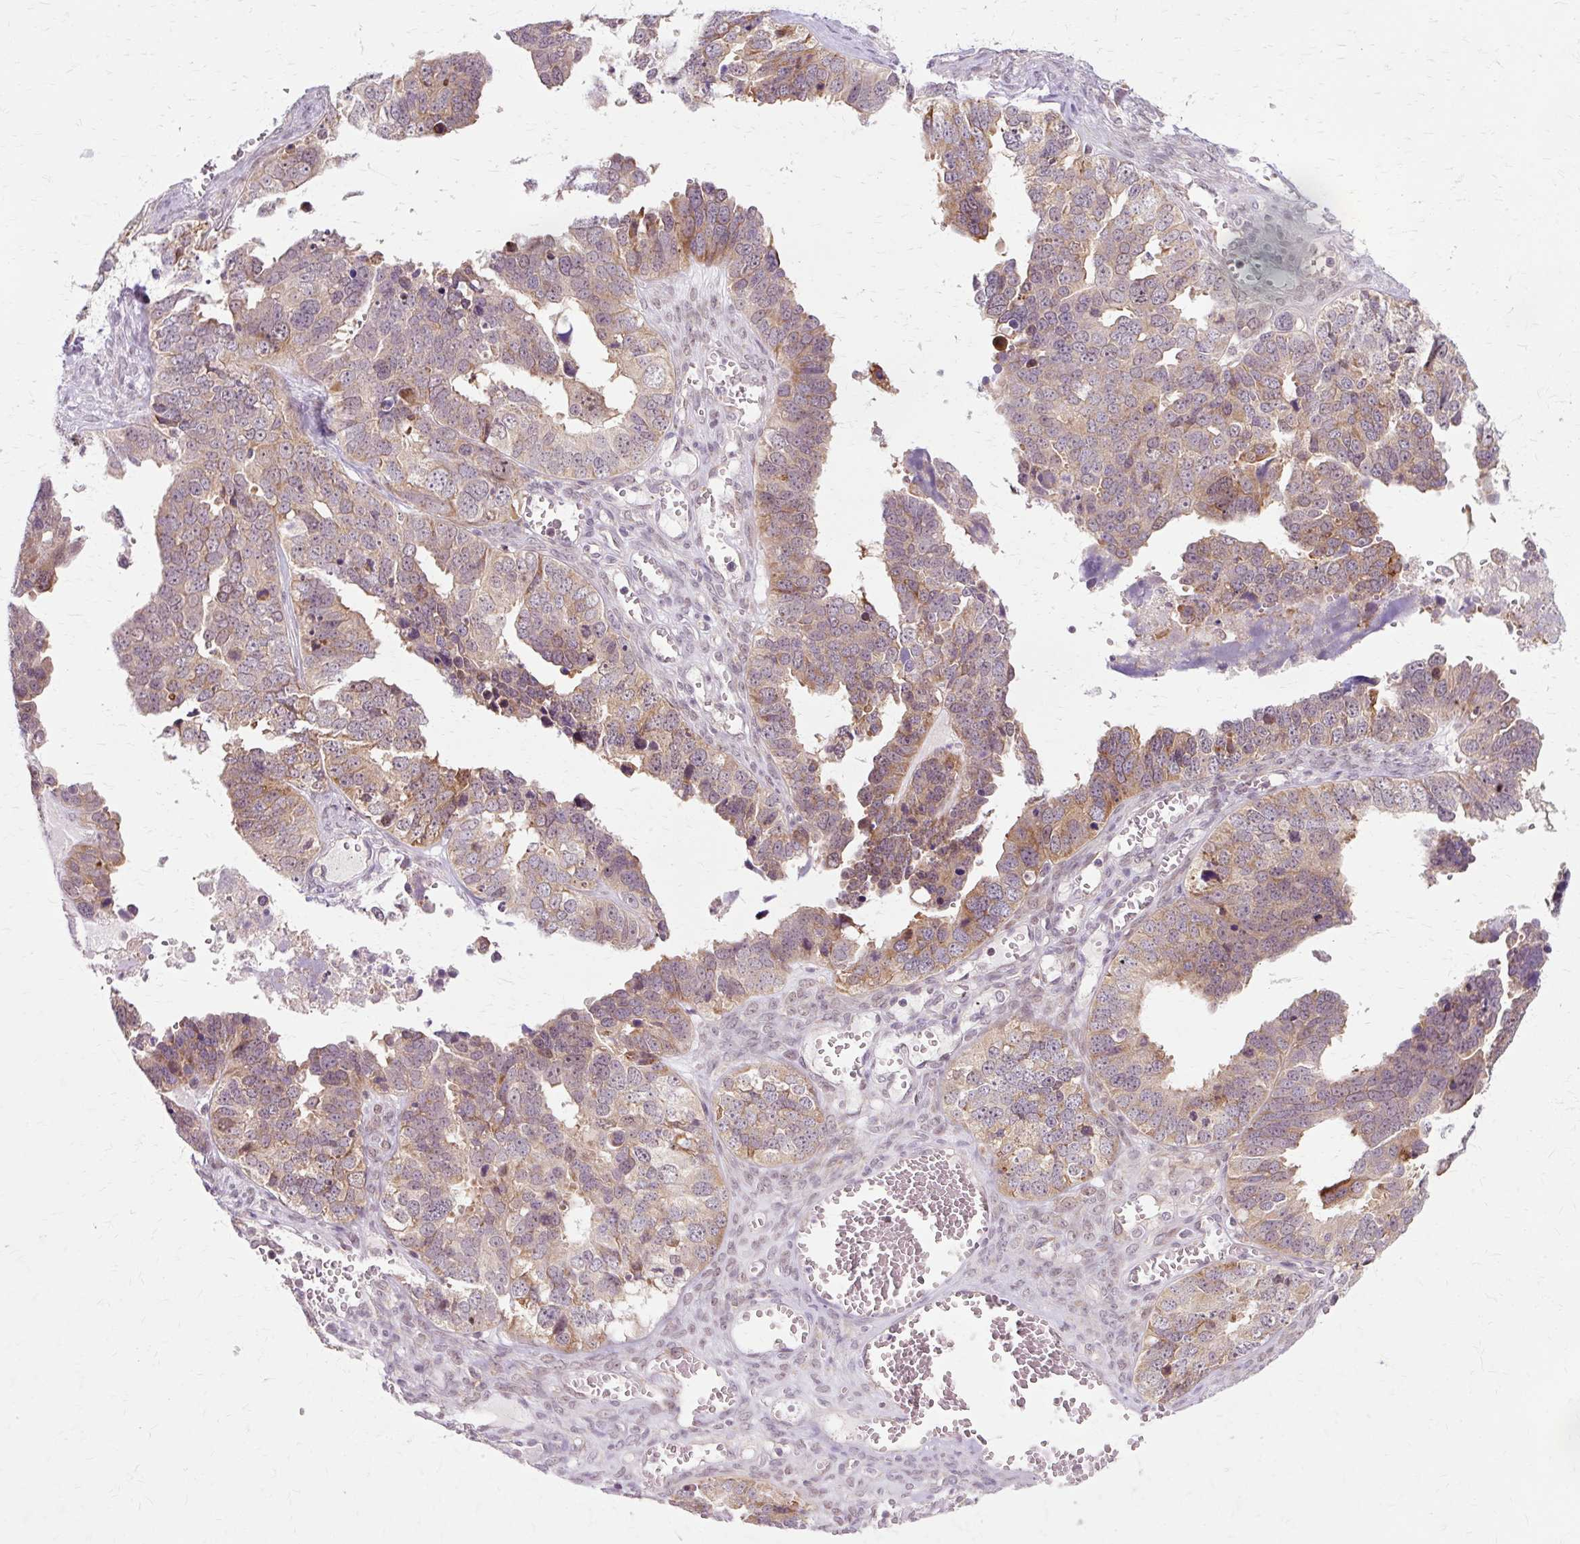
{"staining": {"intensity": "moderate", "quantity": "25%-75%", "location": "cytoplasmic/membranous"}, "tissue": "ovarian cancer", "cell_type": "Tumor cells", "image_type": "cancer", "snomed": [{"axis": "morphology", "description": "Cystadenocarcinoma, serous, NOS"}, {"axis": "topography", "description": "Ovary"}], "caption": "Ovarian cancer stained for a protein (brown) reveals moderate cytoplasmic/membranous positive staining in about 25%-75% of tumor cells.", "gene": "GEMIN2", "patient": {"sex": "female", "age": 76}}